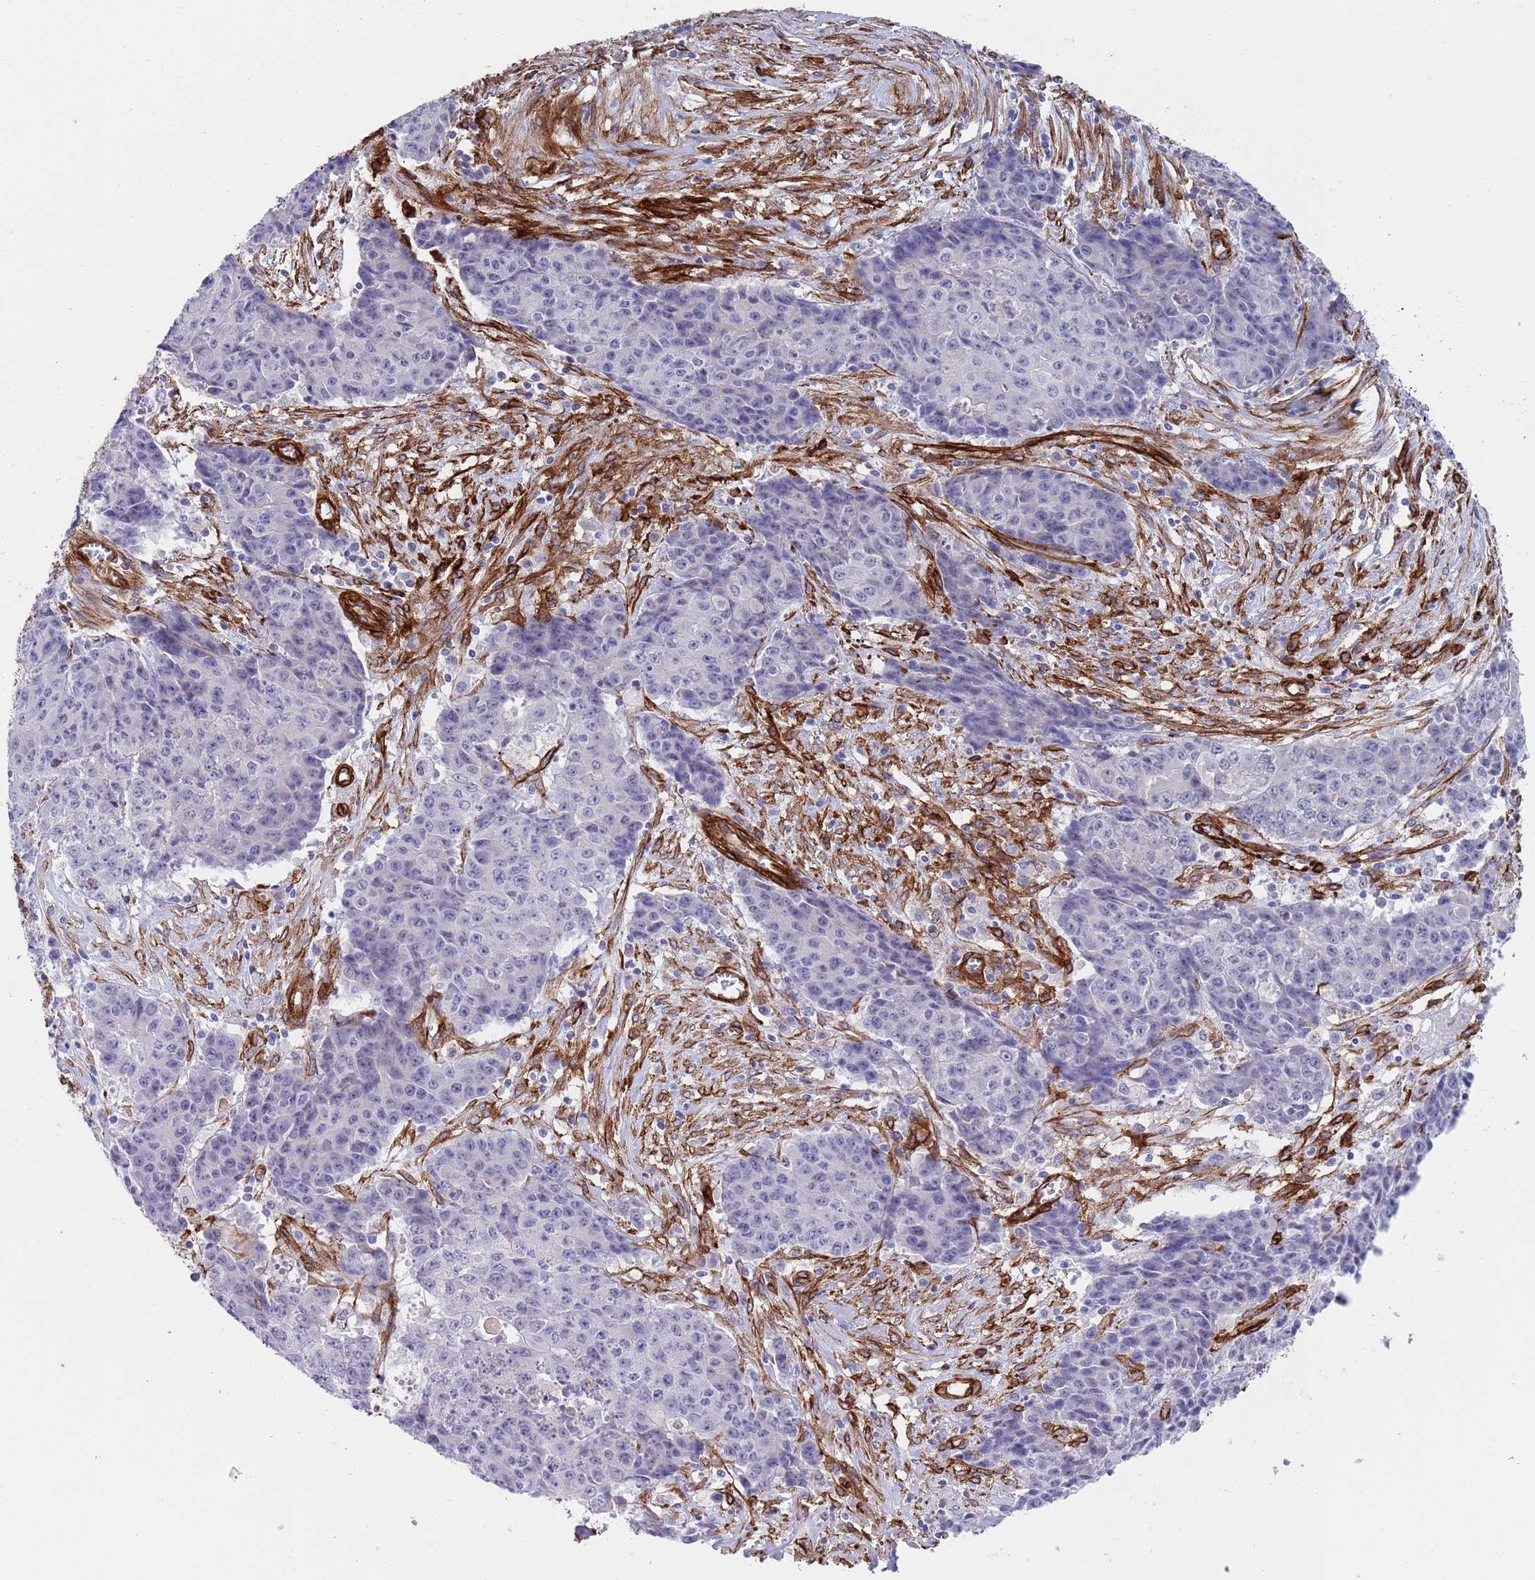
{"staining": {"intensity": "negative", "quantity": "none", "location": "none"}, "tissue": "ovarian cancer", "cell_type": "Tumor cells", "image_type": "cancer", "snomed": [{"axis": "morphology", "description": "Carcinoma, endometroid"}, {"axis": "topography", "description": "Ovary"}], "caption": "Ovarian cancer (endometroid carcinoma) was stained to show a protein in brown. There is no significant staining in tumor cells.", "gene": "CAV2", "patient": {"sex": "female", "age": 42}}